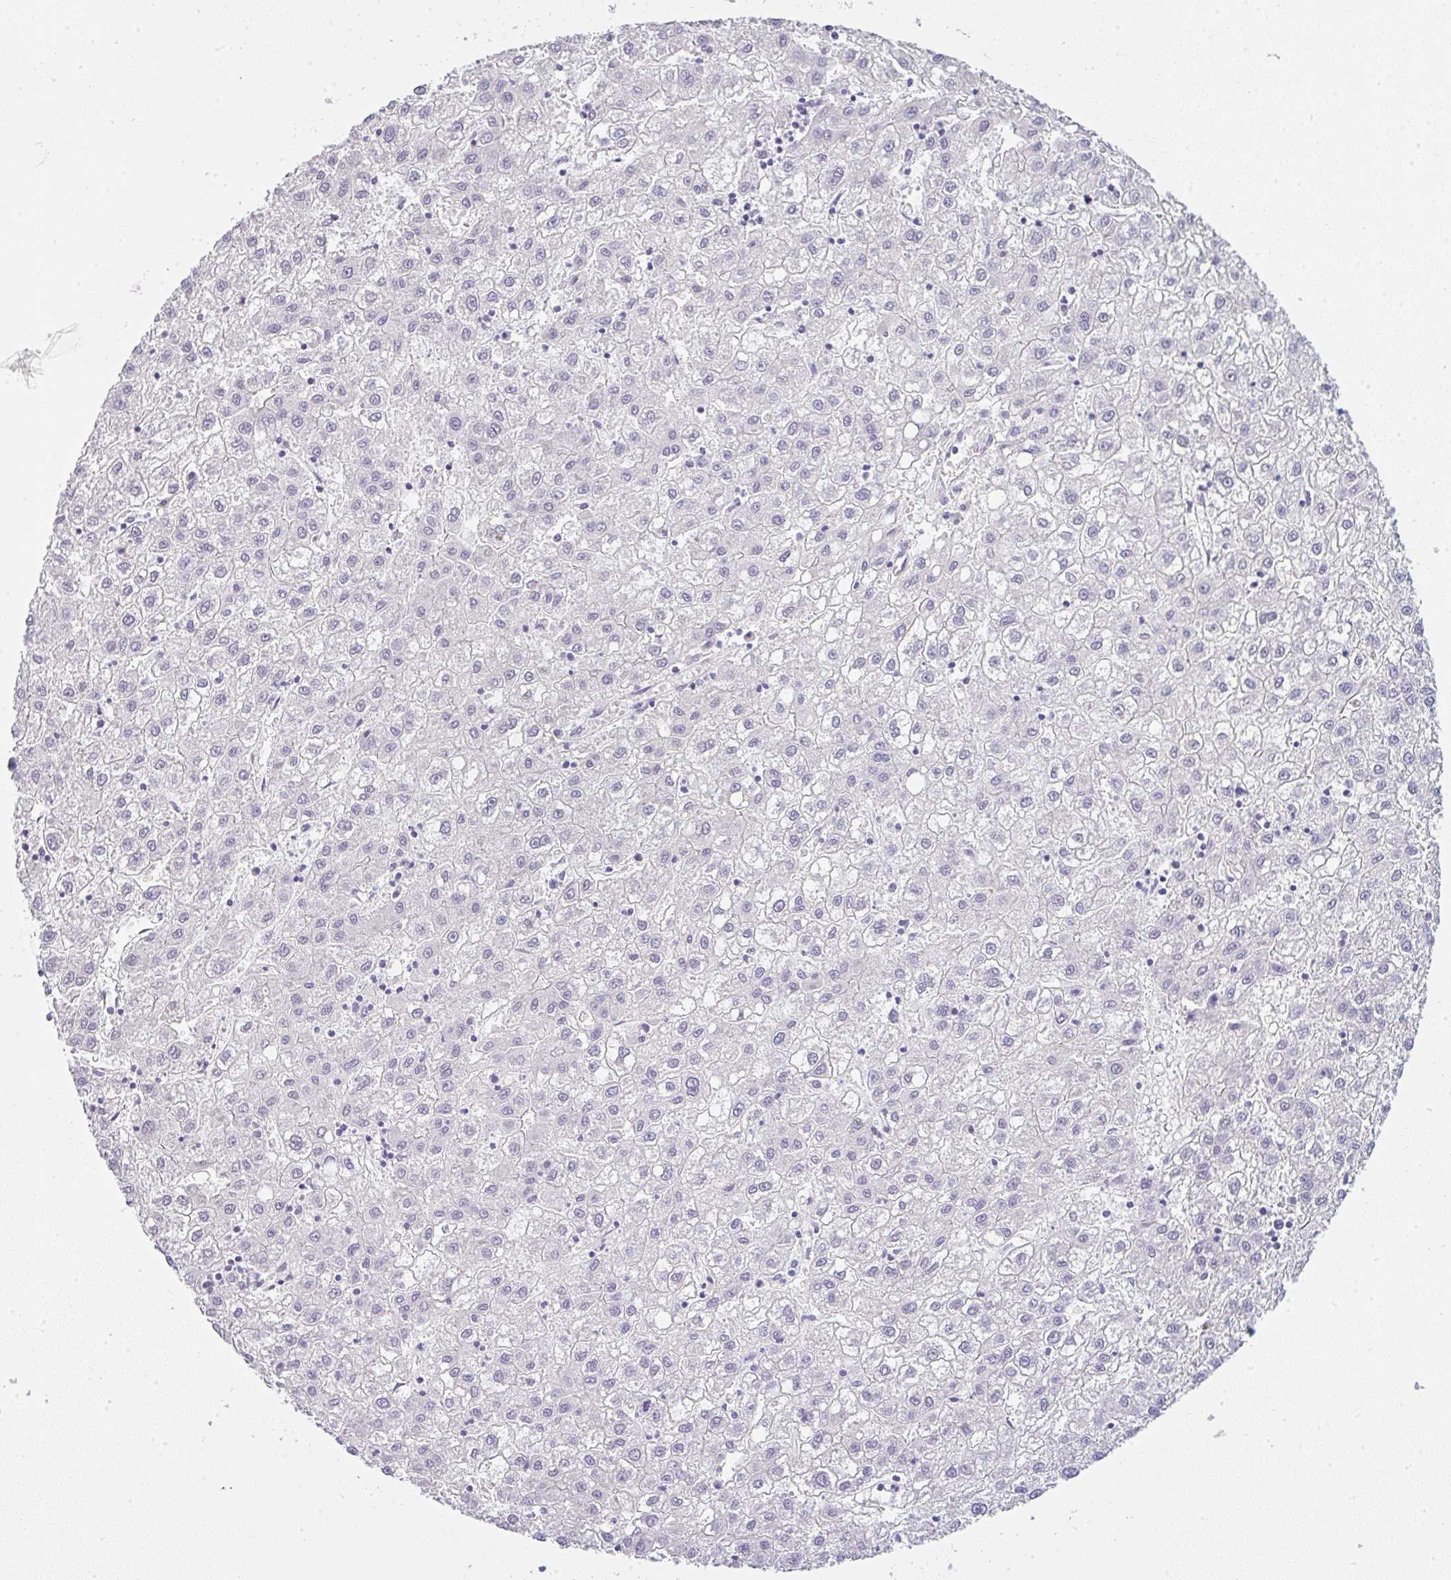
{"staining": {"intensity": "negative", "quantity": "none", "location": "none"}, "tissue": "liver cancer", "cell_type": "Tumor cells", "image_type": "cancer", "snomed": [{"axis": "morphology", "description": "Carcinoma, Hepatocellular, NOS"}, {"axis": "topography", "description": "Liver"}], "caption": "Tumor cells show no significant positivity in liver cancer.", "gene": "LPAR4", "patient": {"sex": "male", "age": 72}}